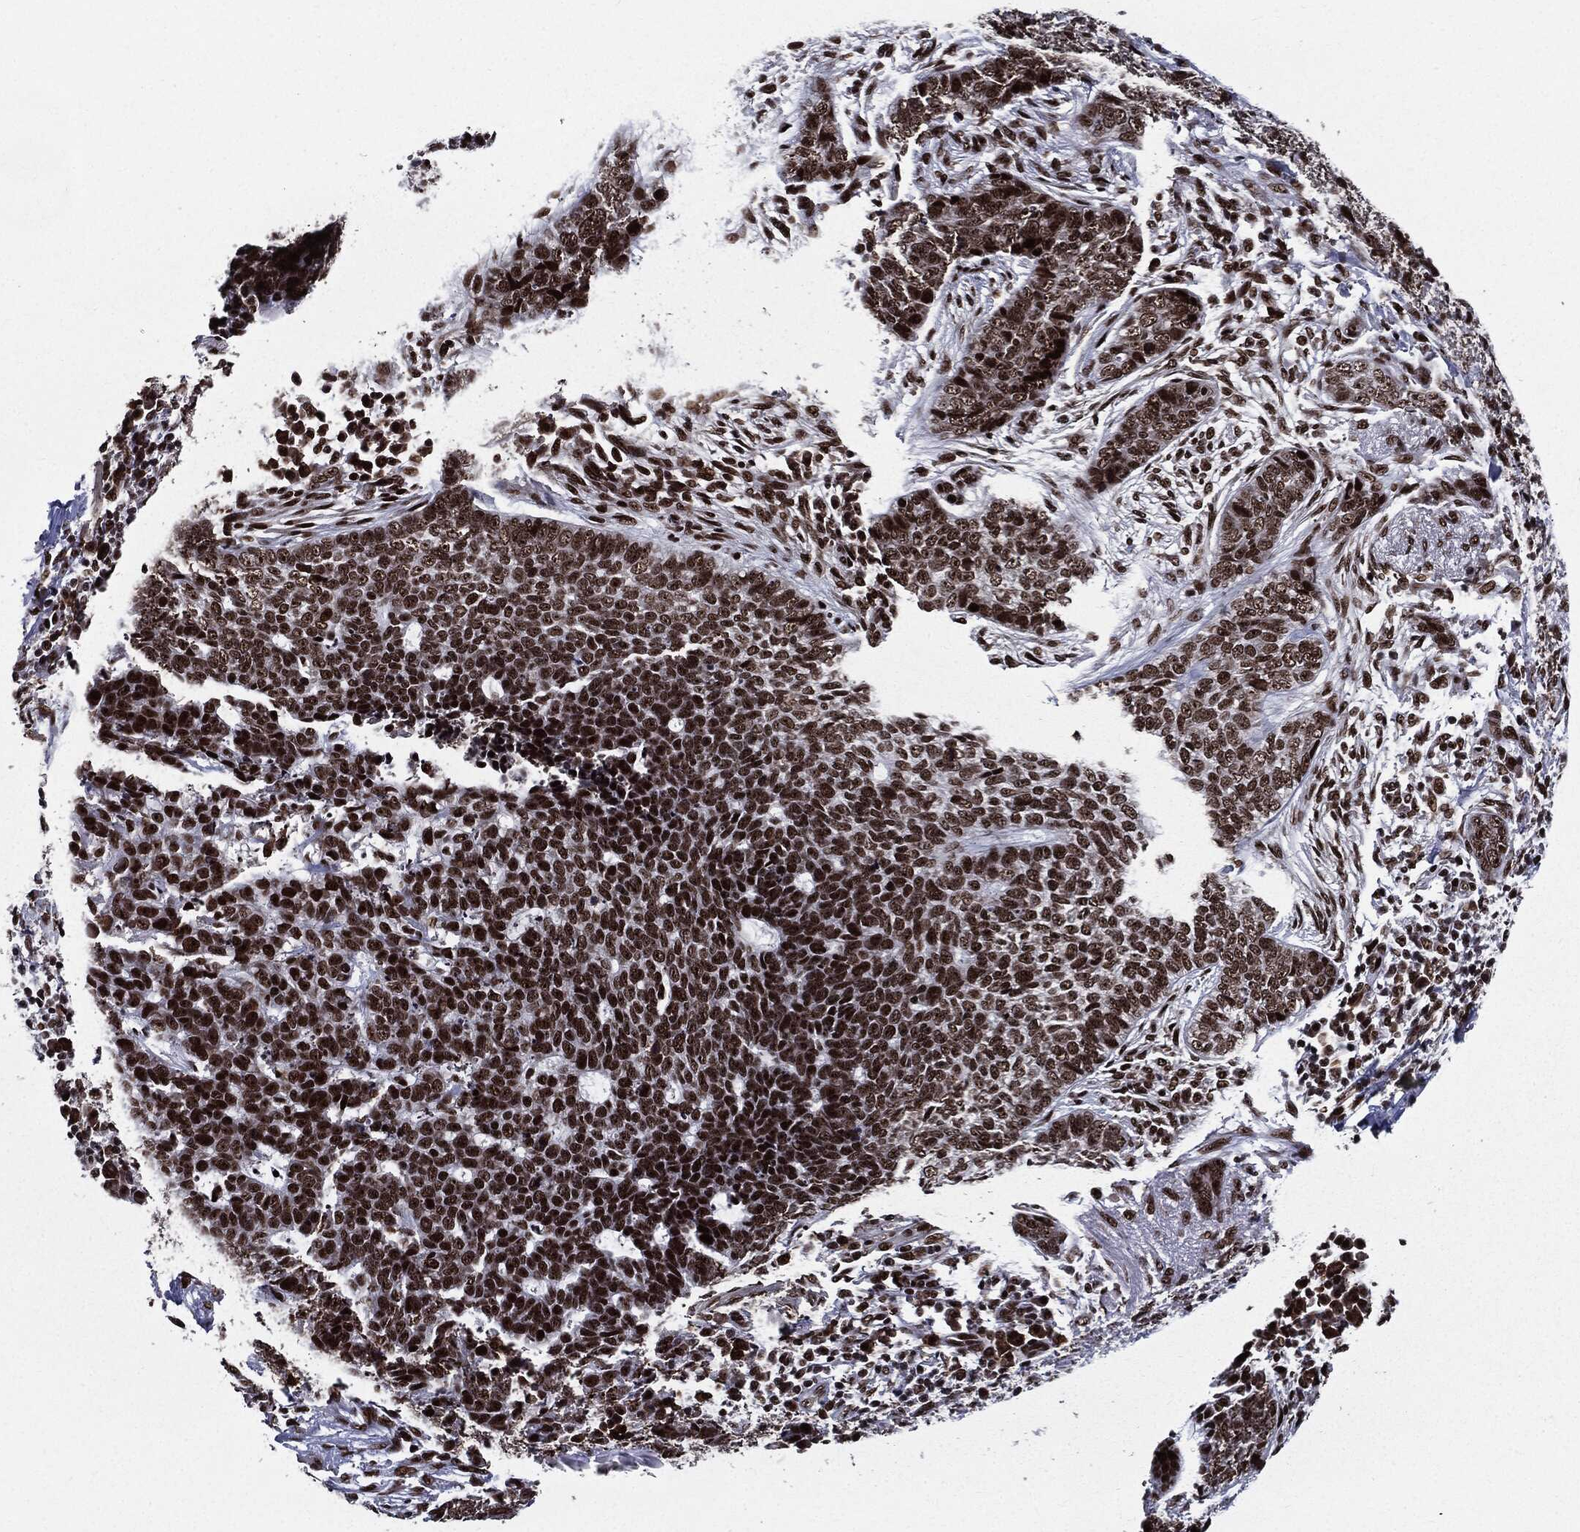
{"staining": {"intensity": "strong", "quantity": ">75%", "location": "nuclear"}, "tissue": "skin cancer", "cell_type": "Tumor cells", "image_type": "cancer", "snomed": [{"axis": "morphology", "description": "Squamous cell carcinoma, NOS"}, {"axis": "topography", "description": "Skin"}], "caption": "Immunohistochemical staining of human skin cancer exhibits high levels of strong nuclear protein expression in about >75% of tumor cells. (Stains: DAB in brown, nuclei in blue, Microscopy: brightfield microscopy at high magnification).", "gene": "ZFP91", "patient": {"sex": "male", "age": 88}}